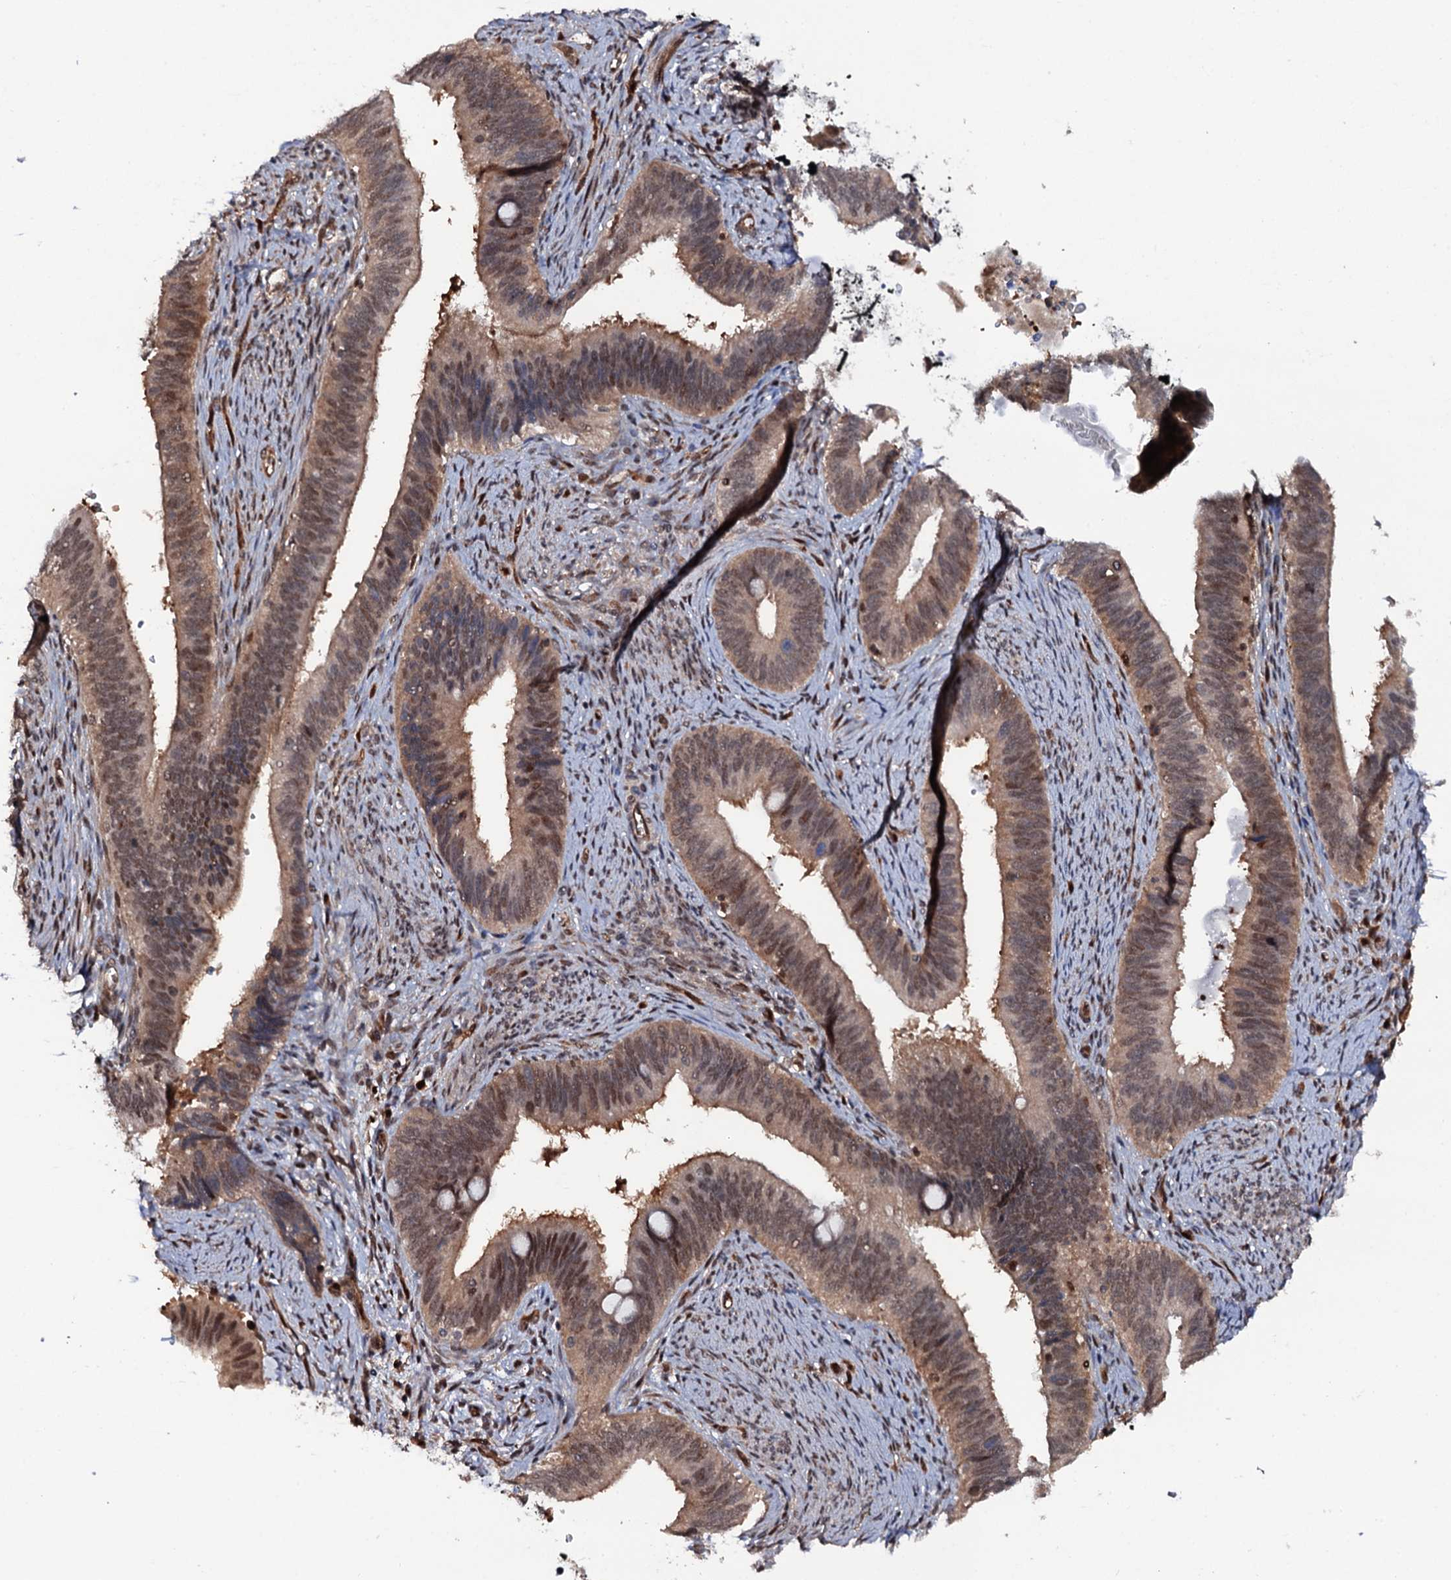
{"staining": {"intensity": "moderate", "quantity": ">75%", "location": "cytoplasmic/membranous,nuclear"}, "tissue": "cervical cancer", "cell_type": "Tumor cells", "image_type": "cancer", "snomed": [{"axis": "morphology", "description": "Adenocarcinoma, NOS"}, {"axis": "topography", "description": "Cervix"}], "caption": "IHC micrograph of neoplastic tissue: cervical adenocarcinoma stained using immunohistochemistry (IHC) shows medium levels of moderate protein expression localized specifically in the cytoplasmic/membranous and nuclear of tumor cells, appearing as a cytoplasmic/membranous and nuclear brown color.", "gene": "CDC23", "patient": {"sex": "female", "age": 42}}